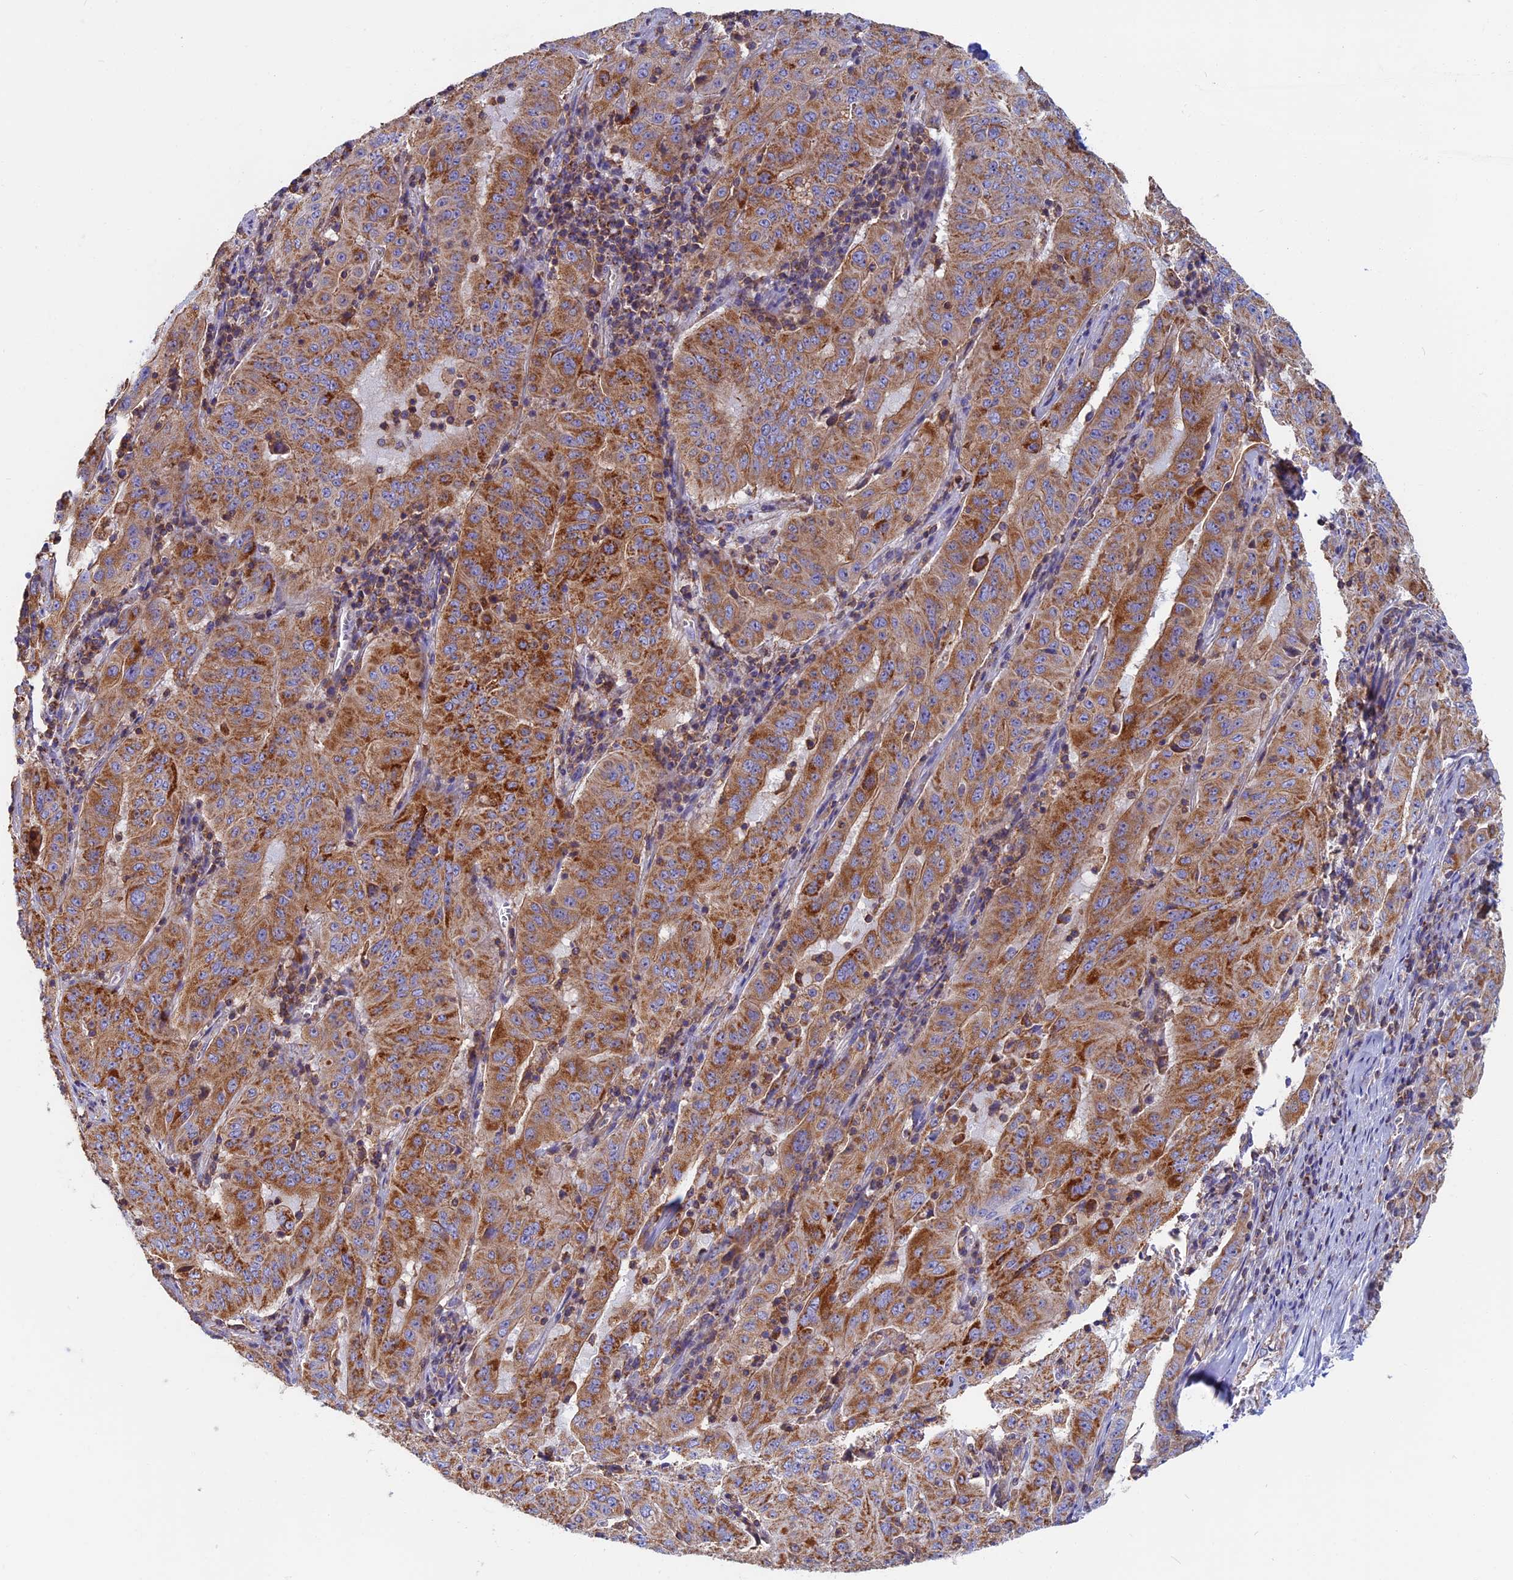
{"staining": {"intensity": "moderate", "quantity": ">75%", "location": "cytoplasmic/membranous"}, "tissue": "pancreatic cancer", "cell_type": "Tumor cells", "image_type": "cancer", "snomed": [{"axis": "morphology", "description": "Adenocarcinoma, NOS"}, {"axis": "topography", "description": "Pancreas"}], "caption": "Protein analysis of pancreatic adenocarcinoma tissue shows moderate cytoplasmic/membranous staining in approximately >75% of tumor cells. (DAB IHC, brown staining for protein, blue staining for nuclei).", "gene": "HSD17B8", "patient": {"sex": "male", "age": 63}}